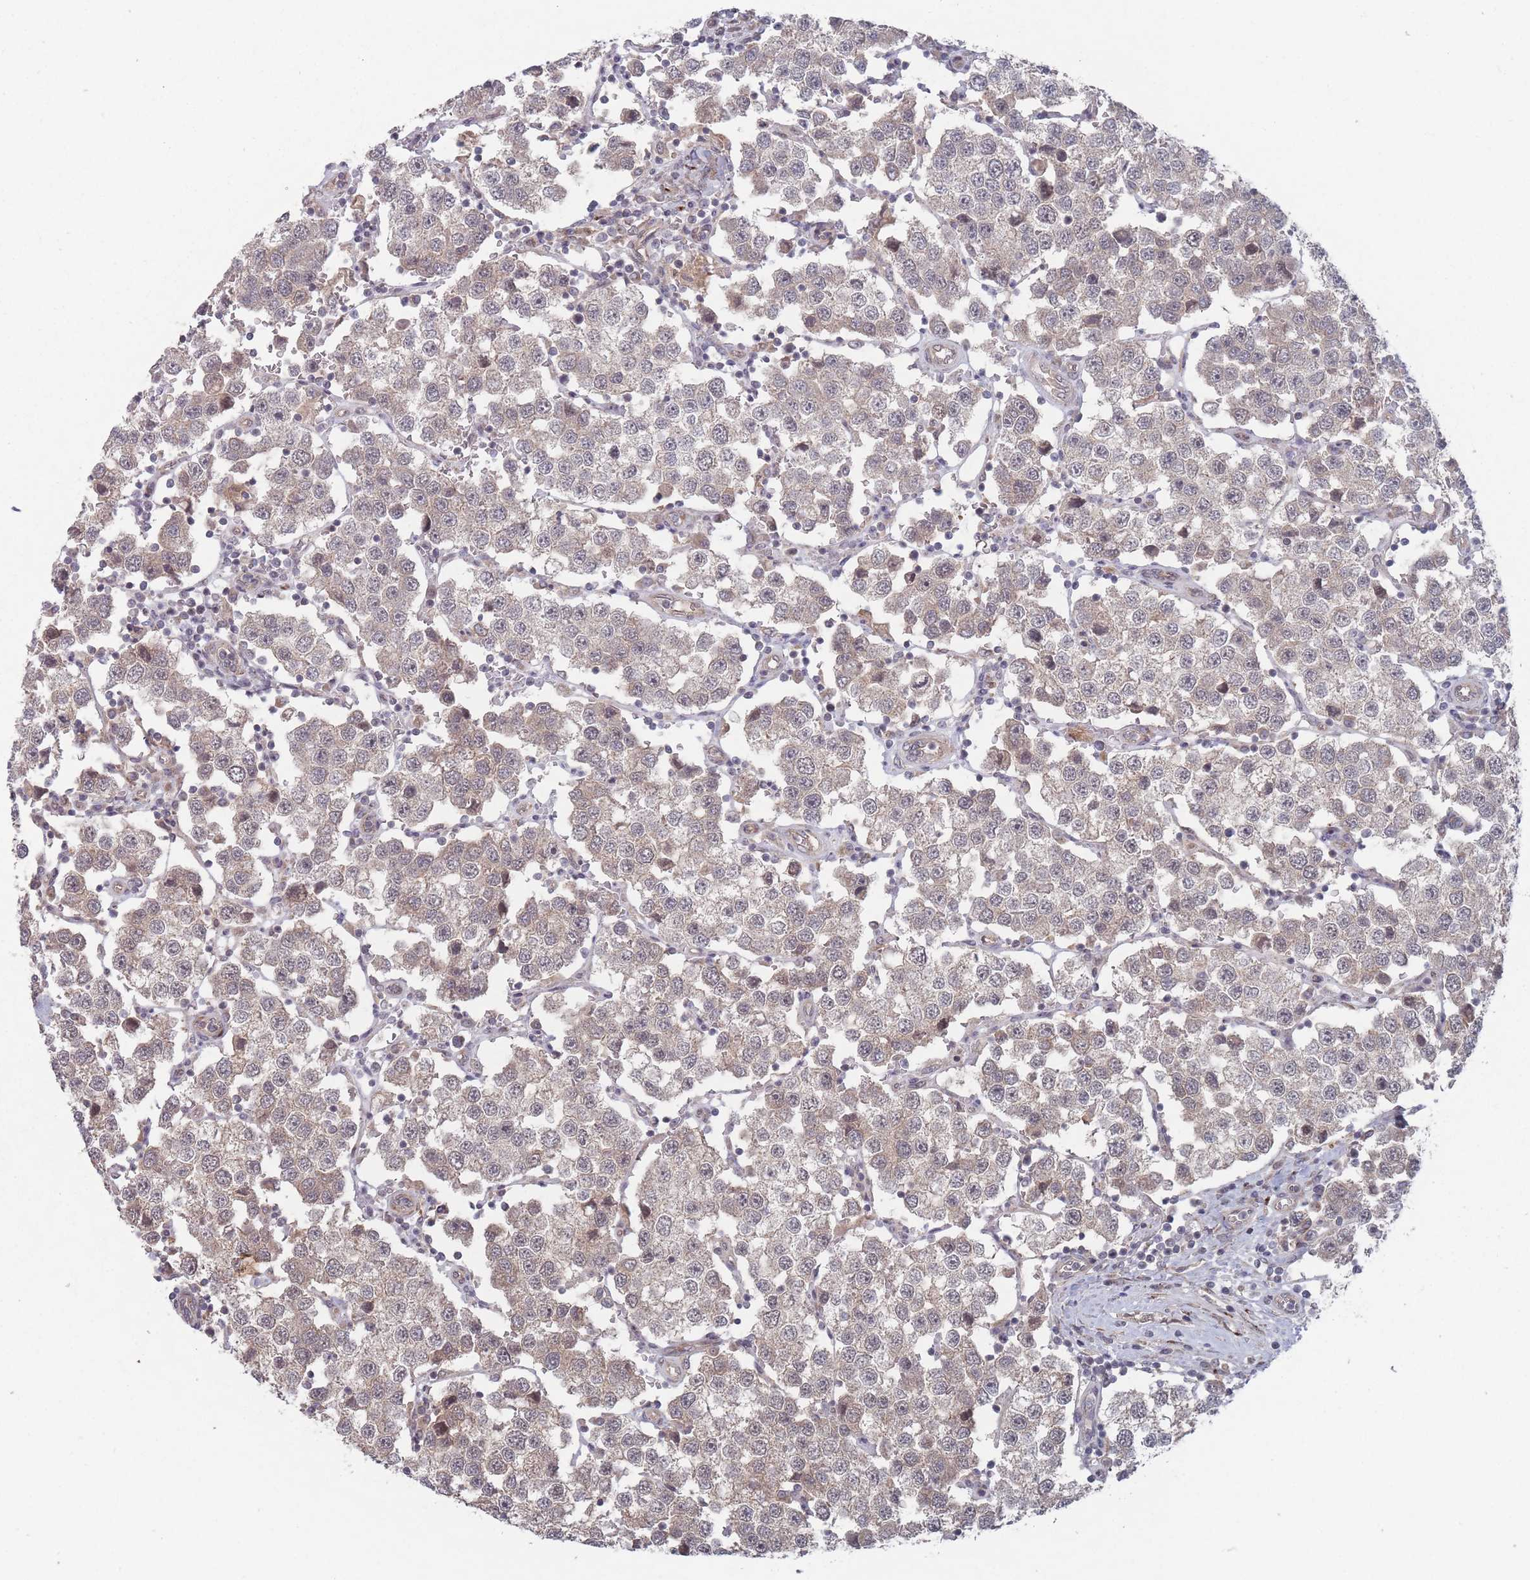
{"staining": {"intensity": "negative", "quantity": "none", "location": "none"}, "tissue": "testis cancer", "cell_type": "Tumor cells", "image_type": "cancer", "snomed": [{"axis": "morphology", "description": "Seminoma, NOS"}, {"axis": "topography", "description": "Testis"}], "caption": "Immunohistochemistry photomicrograph of neoplastic tissue: human testis cancer stained with DAB (3,3'-diaminobenzidine) reveals no significant protein positivity in tumor cells.", "gene": "CNTRL", "patient": {"sex": "male", "age": 37}}